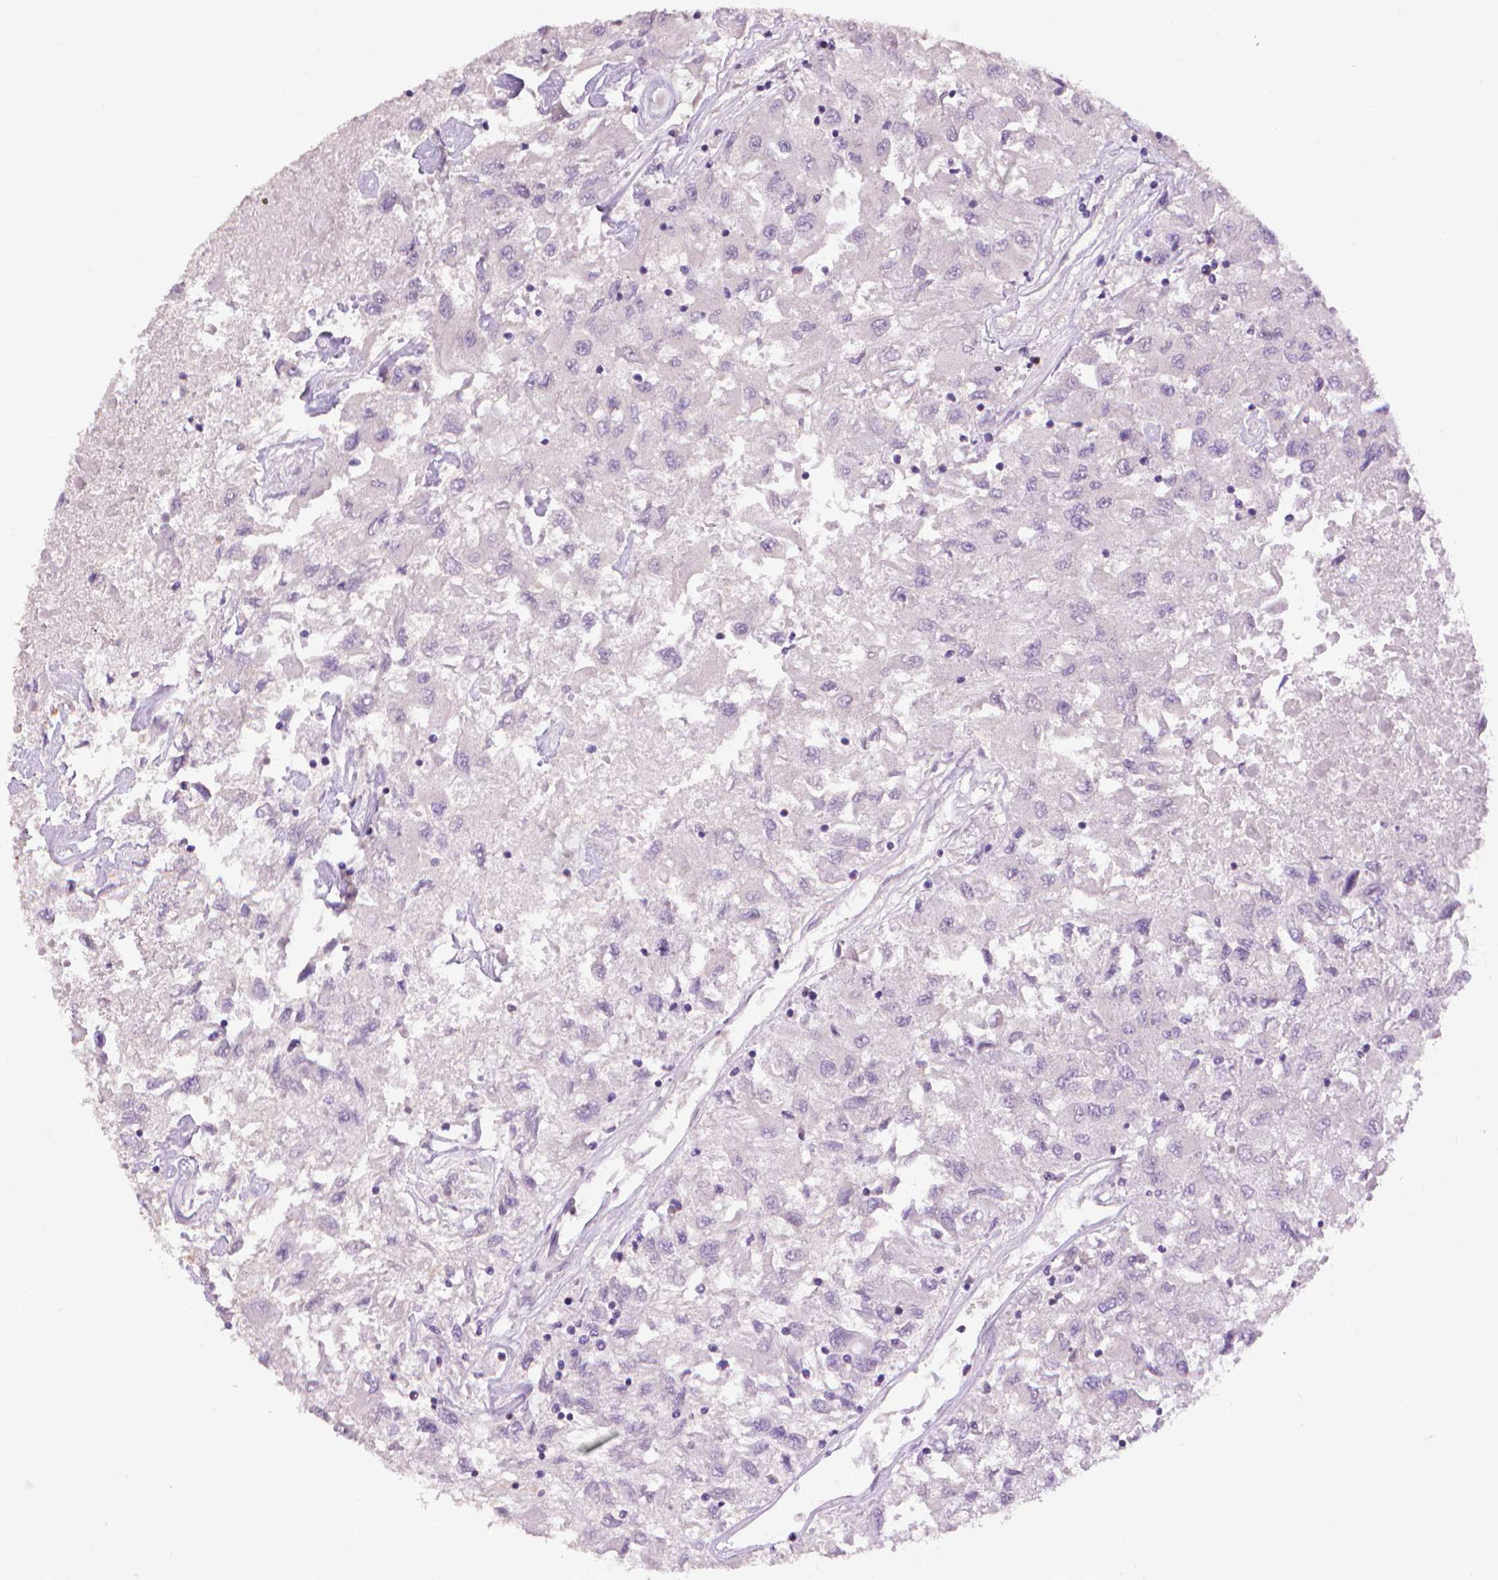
{"staining": {"intensity": "negative", "quantity": "none", "location": "none"}, "tissue": "renal cancer", "cell_type": "Tumor cells", "image_type": "cancer", "snomed": [{"axis": "morphology", "description": "Adenocarcinoma, NOS"}, {"axis": "topography", "description": "Kidney"}], "caption": "A histopathology image of renal cancer stained for a protein shows no brown staining in tumor cells. Brightfield microscopy of IHC stained with DAB (brown) and hematoxylin (blue), captured at high magnification.", "gene": "CDKN2D", "patient": {"sex": "female", "age": 76}}